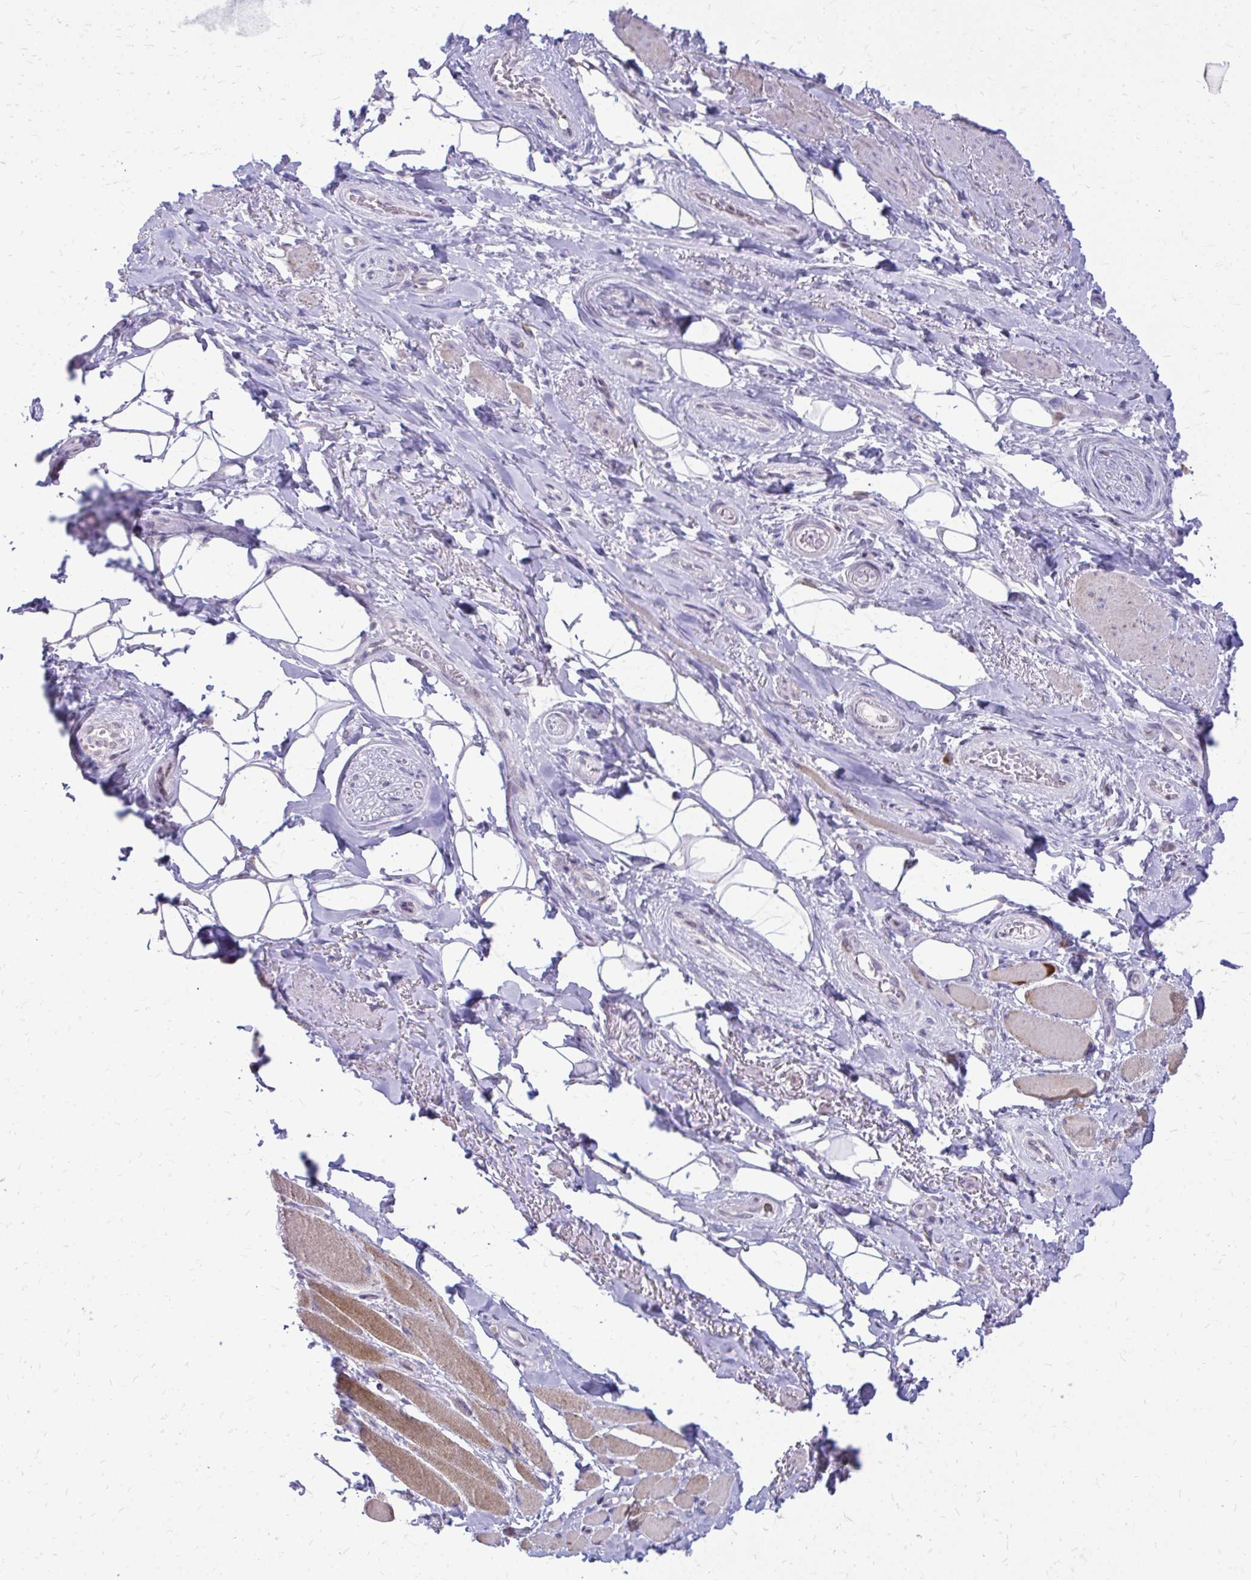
{"staining": {"intensity": "negative", "quantity": "none", "location": "none"}, "tissue": "adipose tissue", "cell_type": "Adipocytes", "image_type": "normal", "snomed": [{"axis": "morphology", "description": "Normal tissue, NOS"}, {"axis": "topography", "description": "Anal"}, {"axis": "topography", "description": "Peripheral nerve tissue"}], "caption": "This is an immunohistochemistry histopathology image of normal adipose tissue. There is no staining in adipocytes.", "gene": "RPS6KA2", "patient": {"sex": "male", "age": 53}}